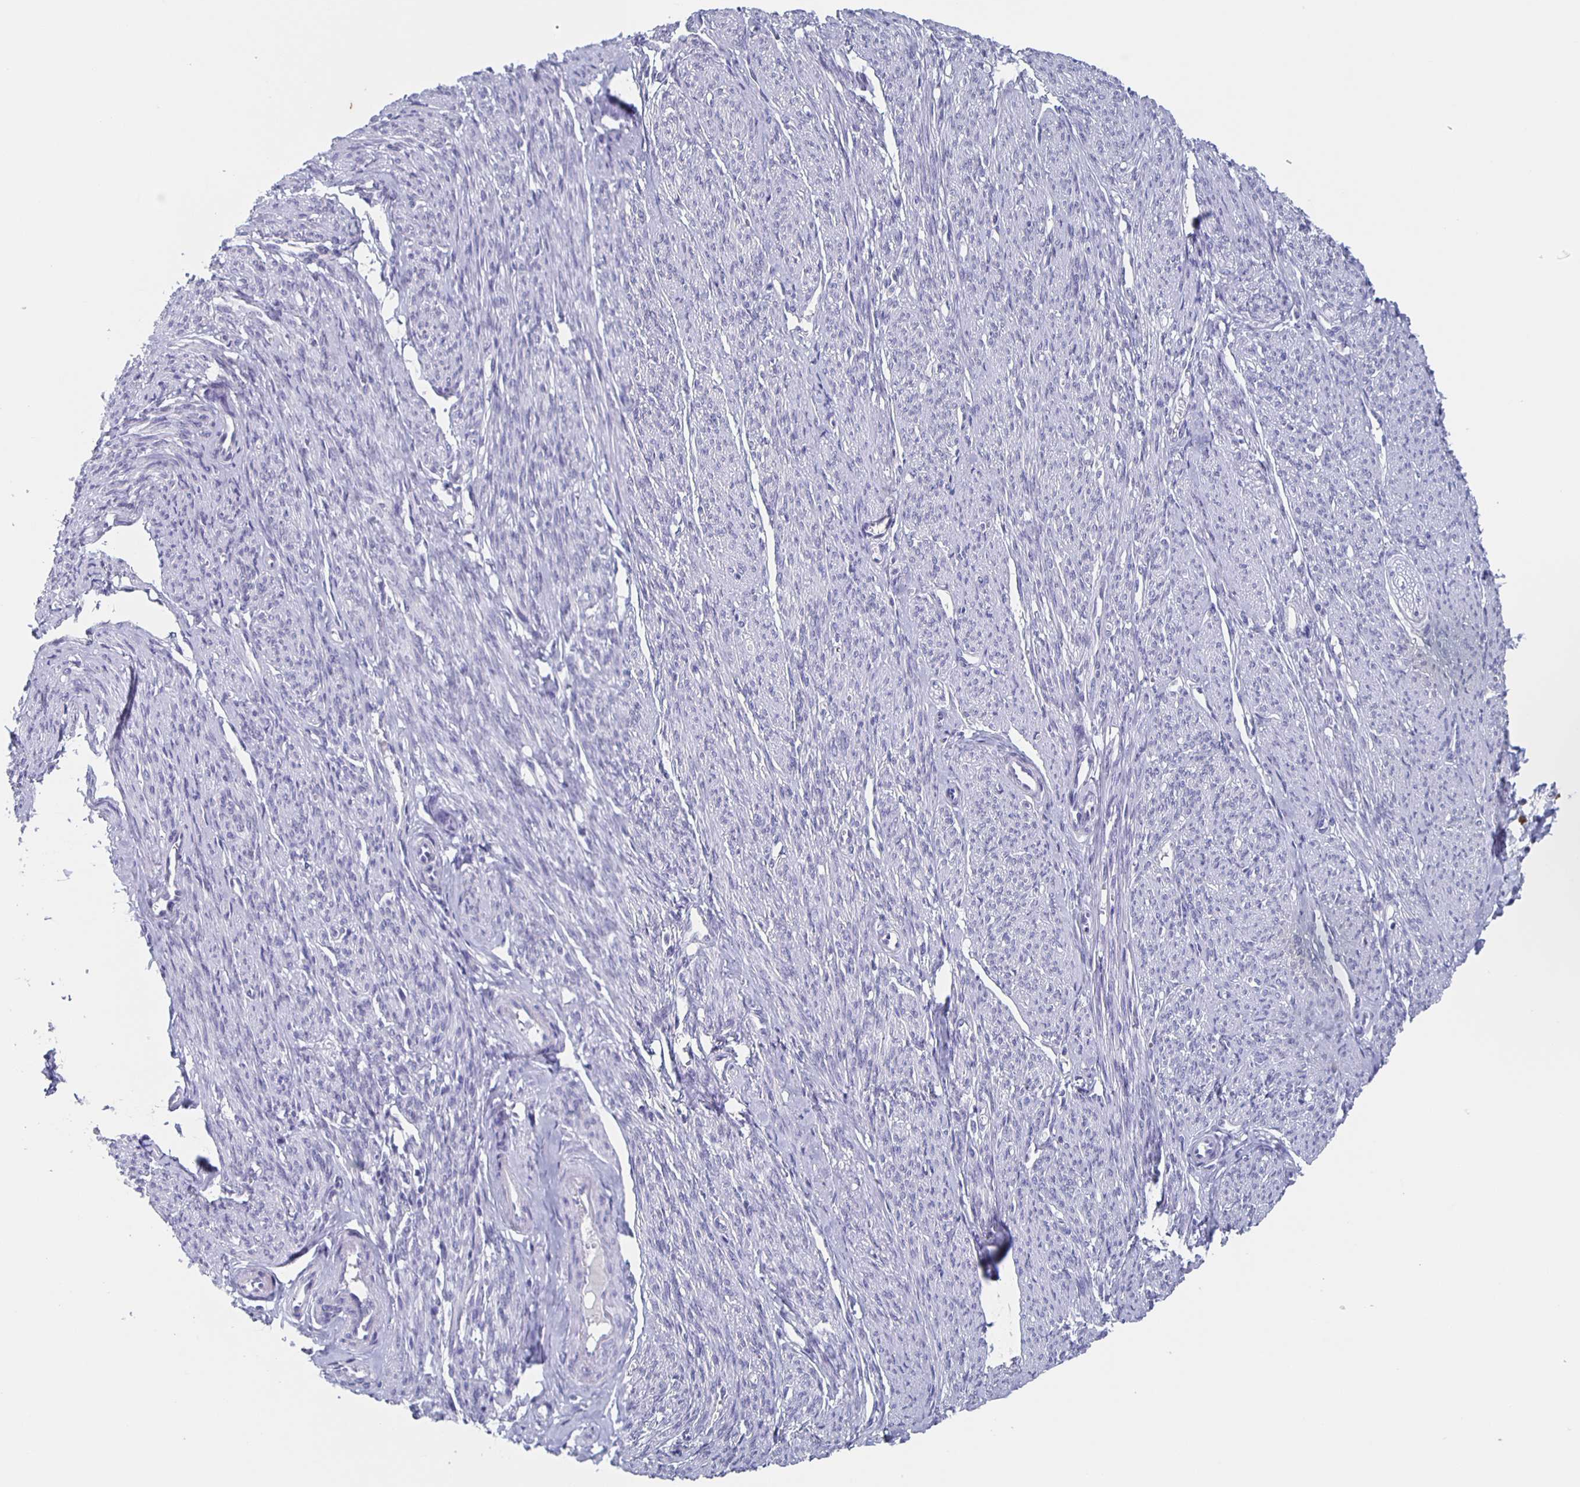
{"staining": {"intensity": "negative", "quantity": "none", "location": "none"}, "tissue": "smooth muscle", "cell_type": "Smooth muscle cells", "image_type": "normal", "snomed": [{"axis": "morphology", "description": "Normal tissue, NOS"}, {"axis": "topography", "description": "Smooth muscle"}], "caption": "High power microscopy image of an immunohistochemistry (IHC) histopathology image of benign smooth muscle, revealing no significant positivity in smooth muscle cells.", "gene": "CCDC17", "patient": {"sex": "female", "age": 65}}